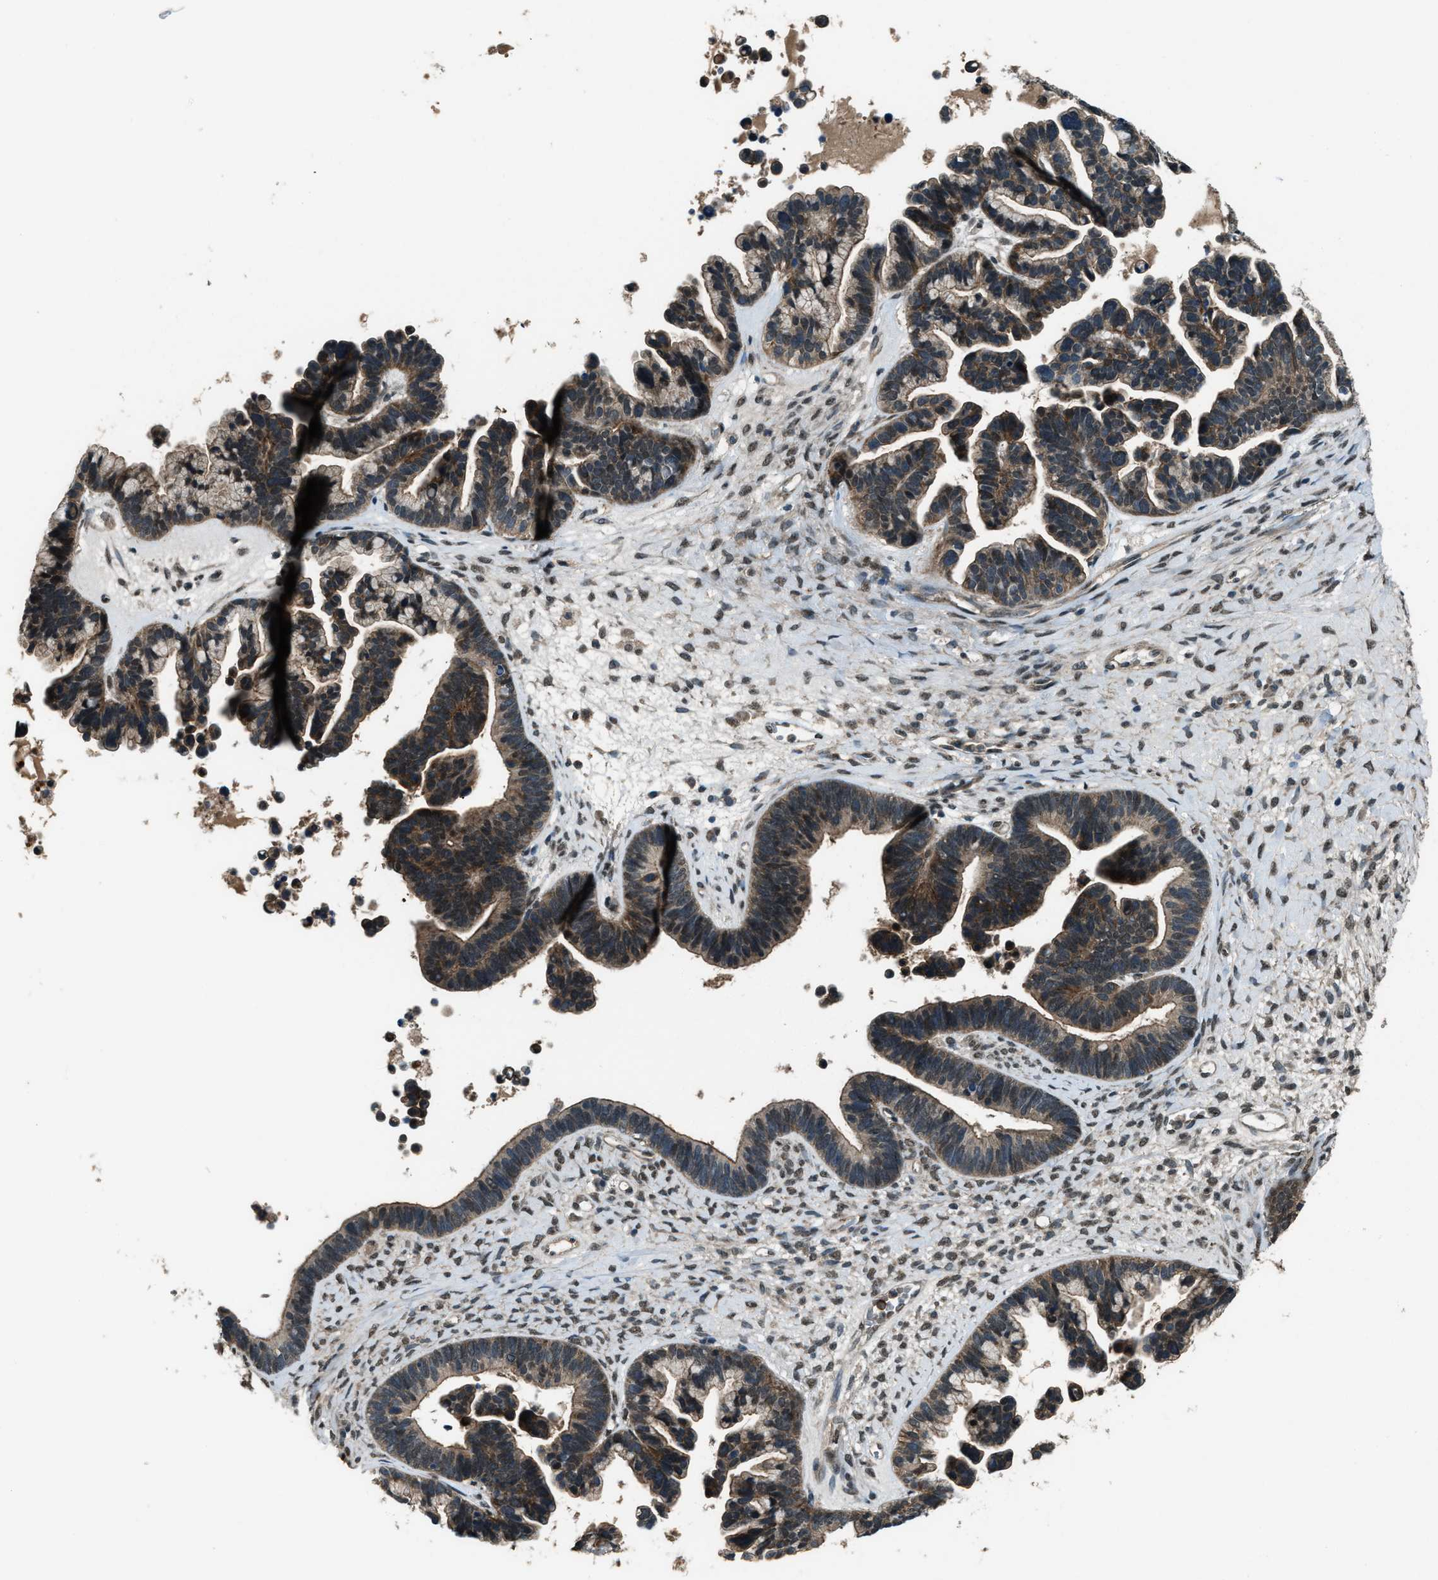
{"staining": {"intensity": "moderate", "quantity": "25%-75%", "location": "cytoplasmic/membranous"}, "tissue": "ovarian cancer", "cell_type": "Tumor cells", "image_type": "cancer", "snomed": [{"axis": "morphology", "description": "Cystadenocarcinoma, serous, NOS"}, {"axis": "topography", "description": "Ovary"}], "caption": "The micrograph demonstrates immunohistochemical staining of ovarian cancer. There is moderate cytoplasmic/membranous staining is identified in approximately 25%-75% of tumor cells.", "gene": "SVIL", "patient": {"sex": "female", "age": 56}}